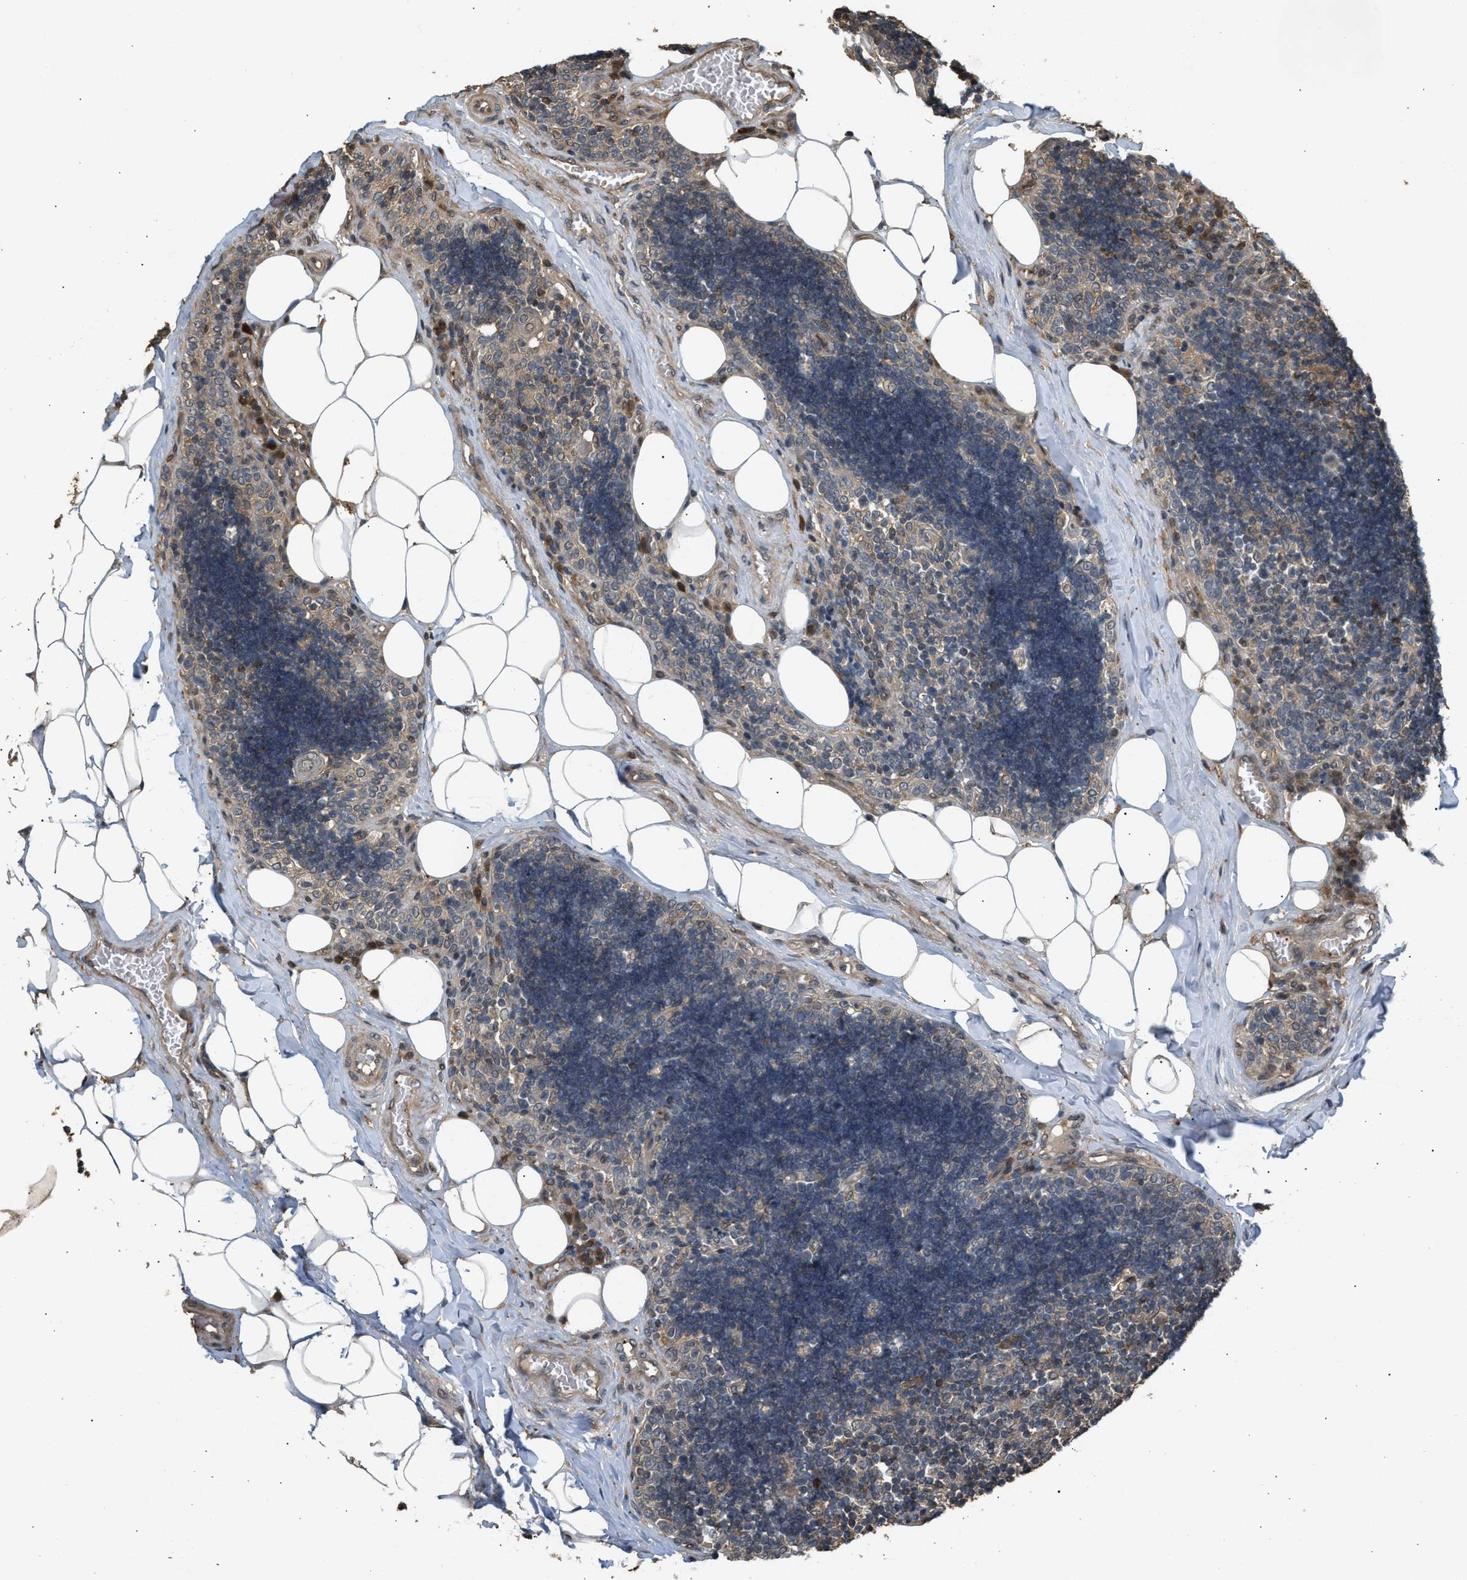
{"staining": {"intensity": "negative", "quantity": "none", "location": "none"}, "tissue": "lymph node", "cell_type": "Germinal center cells", "image_type": "normal", "snomed": [{"axis": "morphology", "description": "Normal tissue, NOS"}, {"axis": "topography", "description": "Lymph node"}], "caption": "This is an IHC photomicrograph of benign lymph node. There is no expression in germinal center cells.", "gene": "ARHGDIA", "patient": {"sex": "male", "age": 33}}